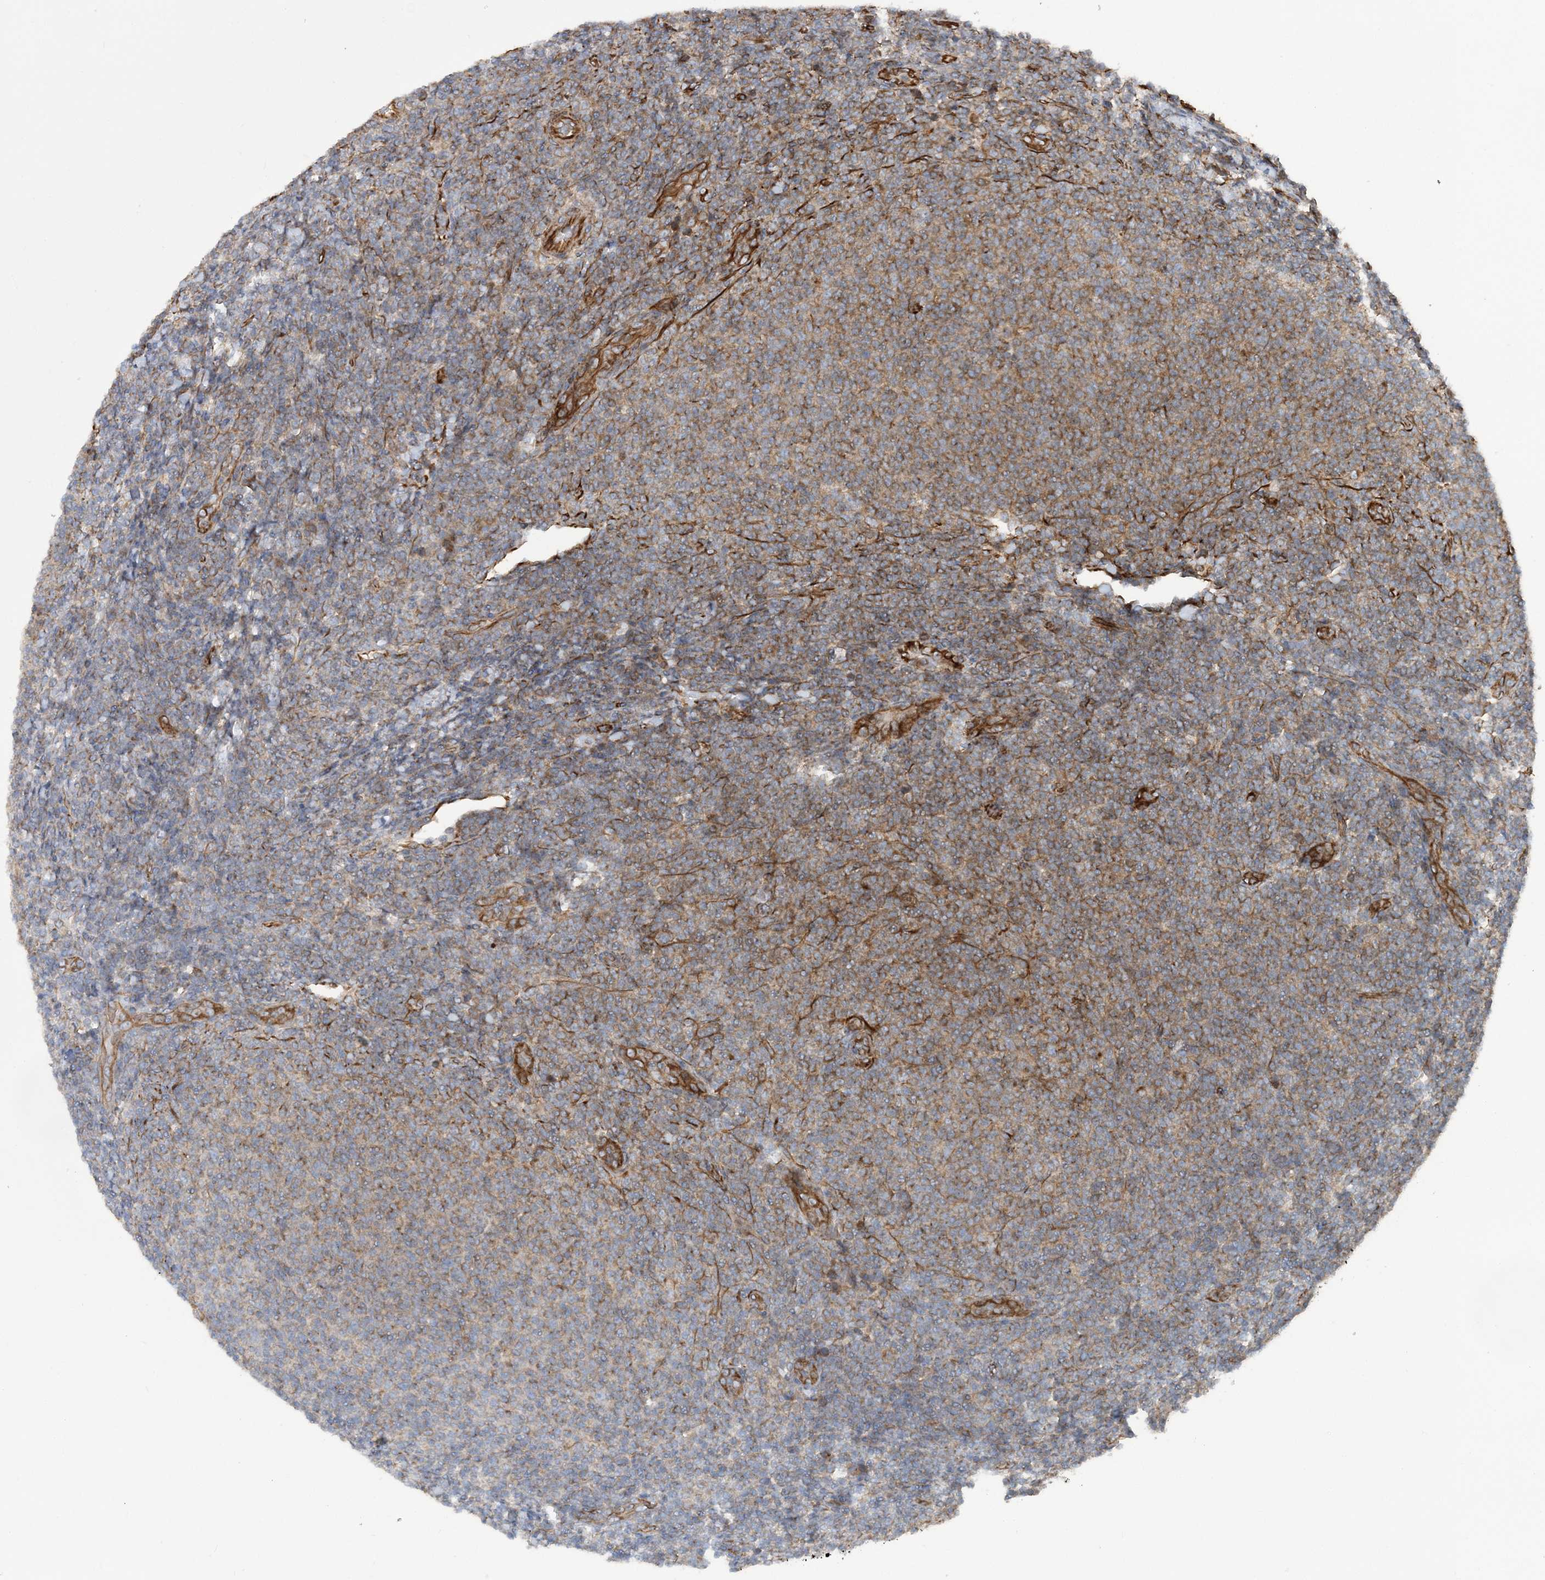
{"staining": {"intensity": "moderate", "quantity": "25%-75%", "location": "cytoplasmic/membranous"}, "tissue": "lymphoma", "cell_type": "Tumor cells", "image_type": "cancer", "snomed": [{"axis": "morphology", "description": "Malignant lymphoma, non-Hodgkin's type, Low grade"}, {"axis": "topography", "description": "Lymph node"}], "caption": "Brown immunohistochemical staining in human lymphoma demonstrates moderate cytoplasmic/membranous positivity in approximately 25%-75% of tumor cells. The staining was performed using DAB (3,3'-diaminobenzidine) to visualize the protein expression in brown, while the nuclei were stained in blue with hematoxylin (Magnification: 20x).", "gene": "FAM114A2", "patient": {"sex": "male", "age": 66}}